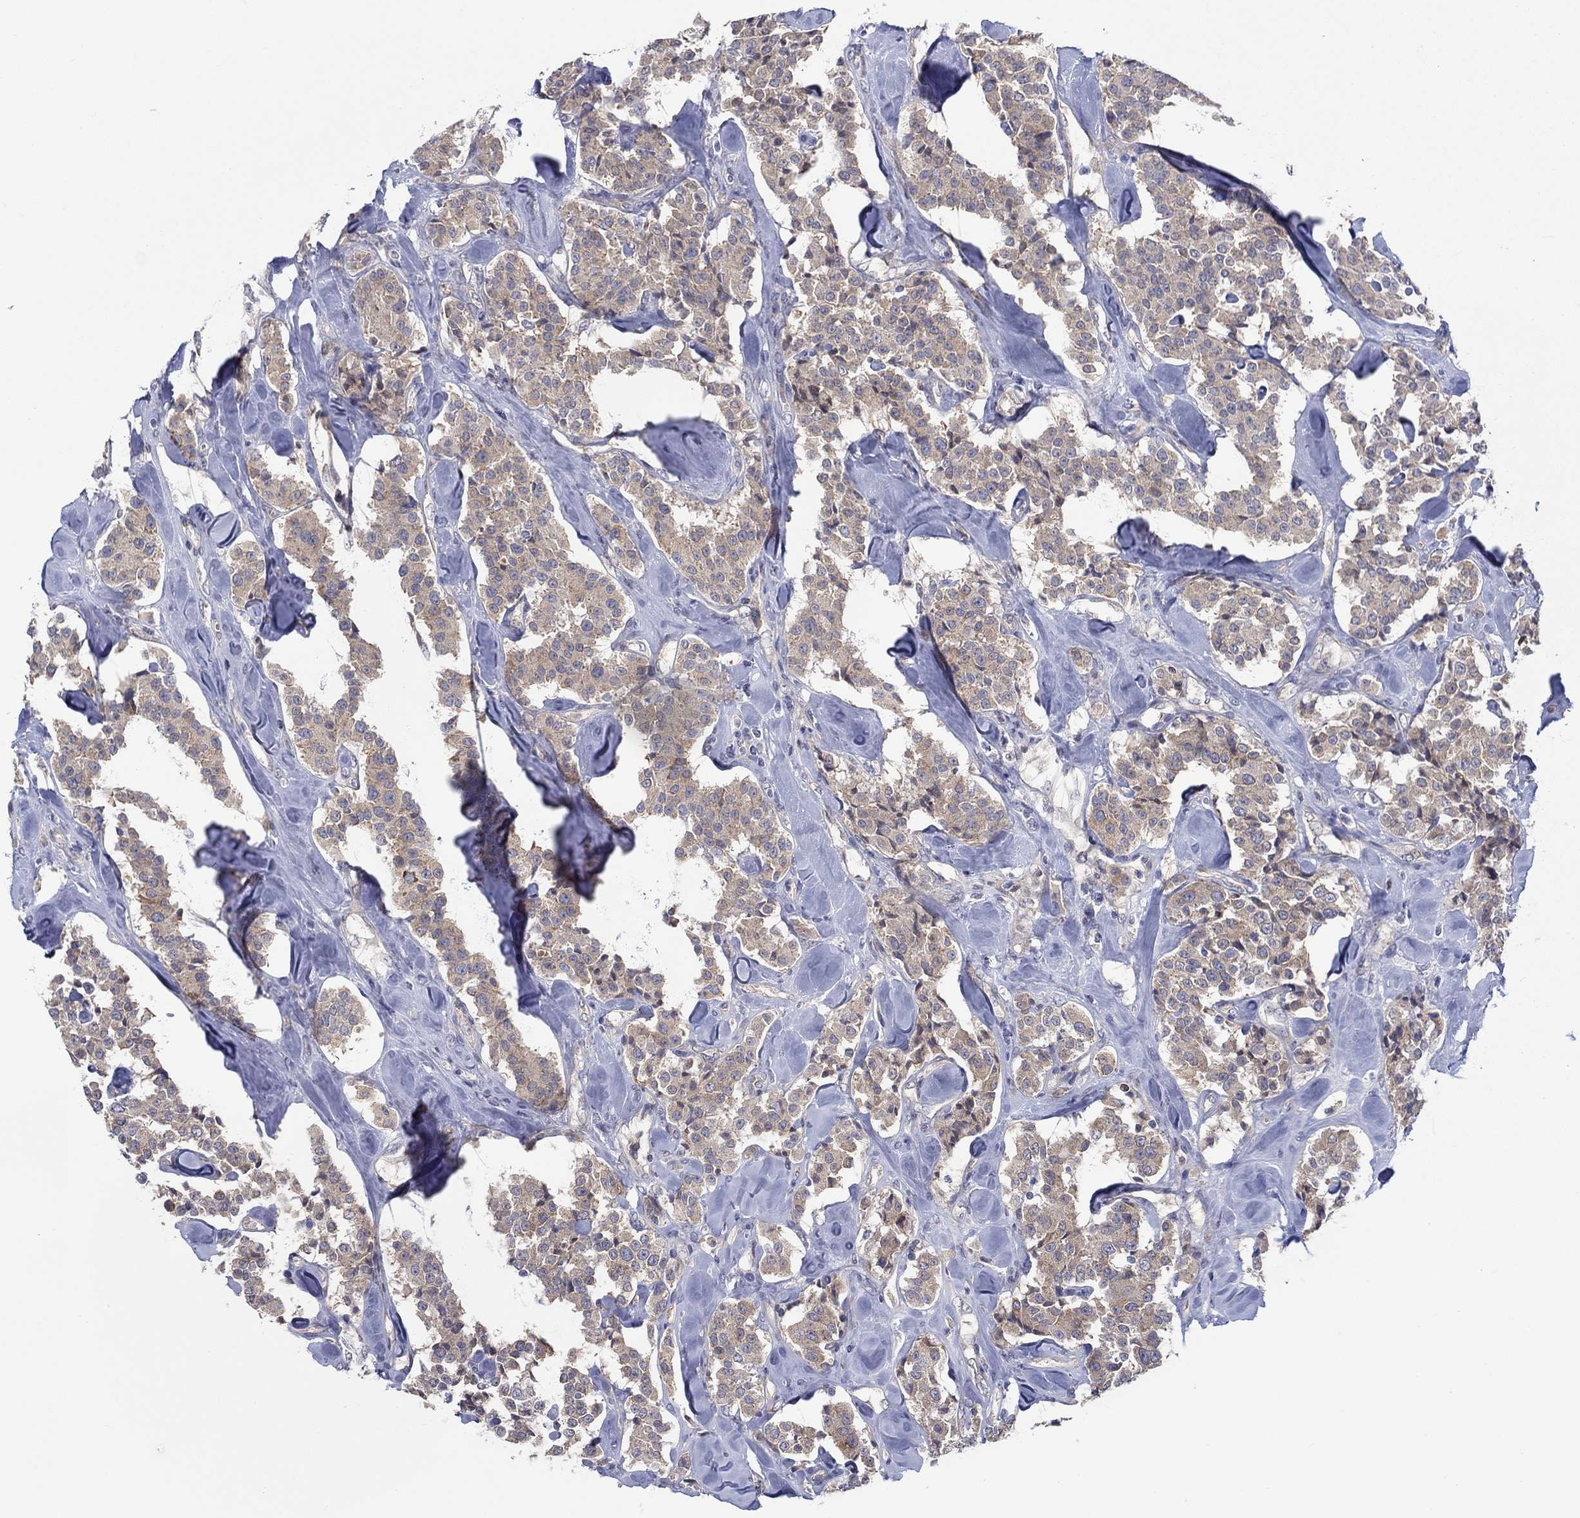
{"staining": {"intensity": "moderate", "quantity": ">75%", "location": "cytoplasmic/membranous"}, "tissue": "carcinoid", "cell_type": "Tumor cells", "image_type": "cancer", "snomed": [{"axis": "morphology", "description": "Carcinoid, malignant, NOS"}, {"axis": "topography", "description": "Pancreas"}], "caption": "Immunohistochemistry (IHC) (DAB (3,3'-diaminobenzidine)) staining of human carcinoid reveals moderate cytoplasmic/membranous protein staining in about >75% of tumor cells.", "gene": "ERMP1", "patient": {"sex": "male", "age": 41}}